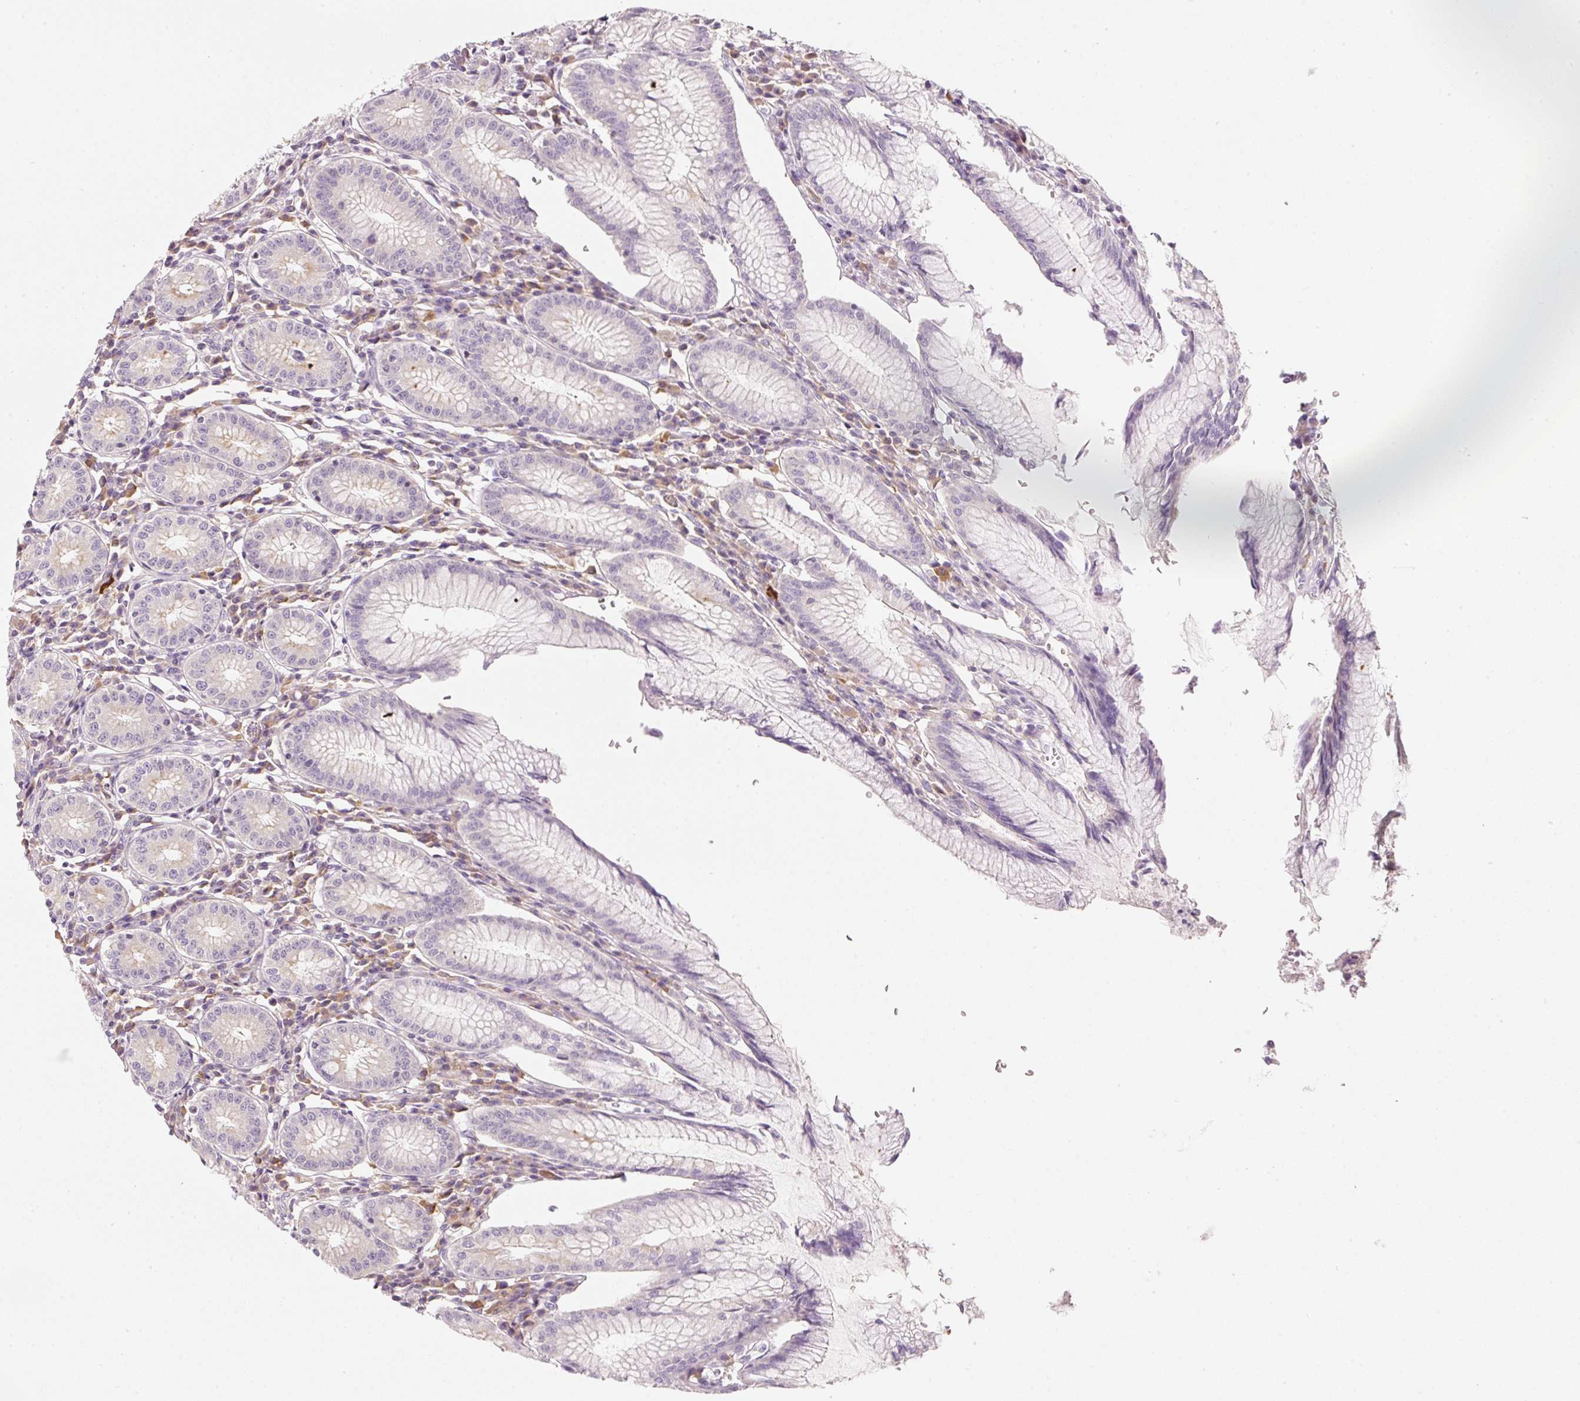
{"staining": {"intensity": "weak", "quantity": "25%-75%", "location": "cytoplasmic/membranous"}, "tissue": "stomach", "cell_type": "Glandular cells", "image_type": "normal", "snomed": [{"axis": "morphology", "description": "Normal tissue, NOS"}, {"axis": "topography", "description": "Stomach"}], "caption": "About 25%-75% of glandular cells in normal stomach reveal weak cytoplasmic/membranous protein positivity as visualized by brown immunohistochemical staining.", "gene": "RNF167", "patient": {"sex": "male", "age": 55}}